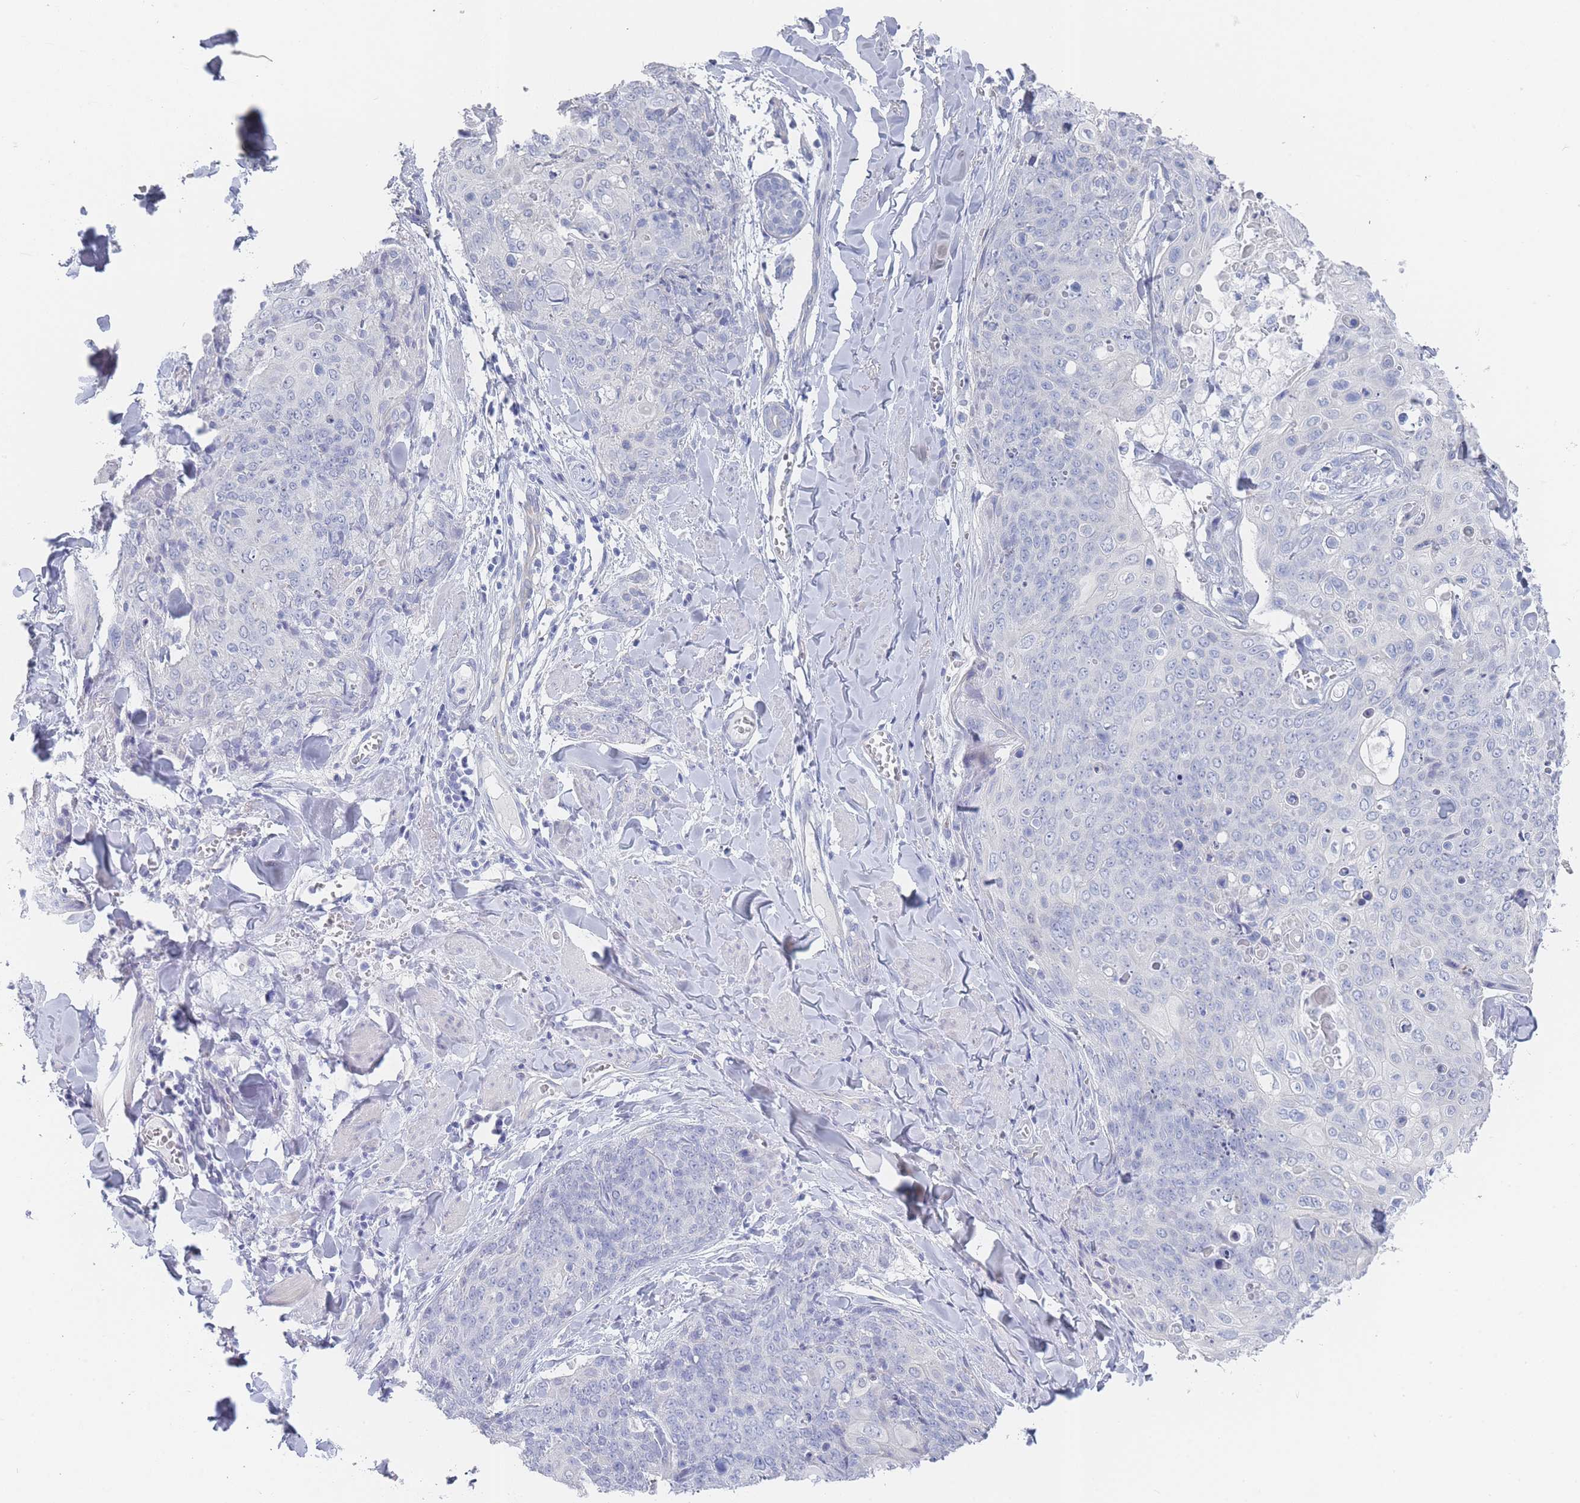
{"staining": {"intensity": "negative", "quantity": "none", "location": "none"}, "tissue": "skin cancer", "cell_type": "Tumor cells", "image_type": "cancer", "snomed": [{"axis": "morphology", "description": "Squamous cell carcinoma, NOS"}, {"axis": "topography", "description": "Skin"}, {"axis": "topography", "description": "Vulva"}], "caption": "This image is of skin squamous cell carcinoma stained with IHC to label a protein in brown with the nuclei are counter-stained blue. There is no positivity in tumor cells.", "gene": "IMPG1", "patient": {"sex": "female", "age": 85}}